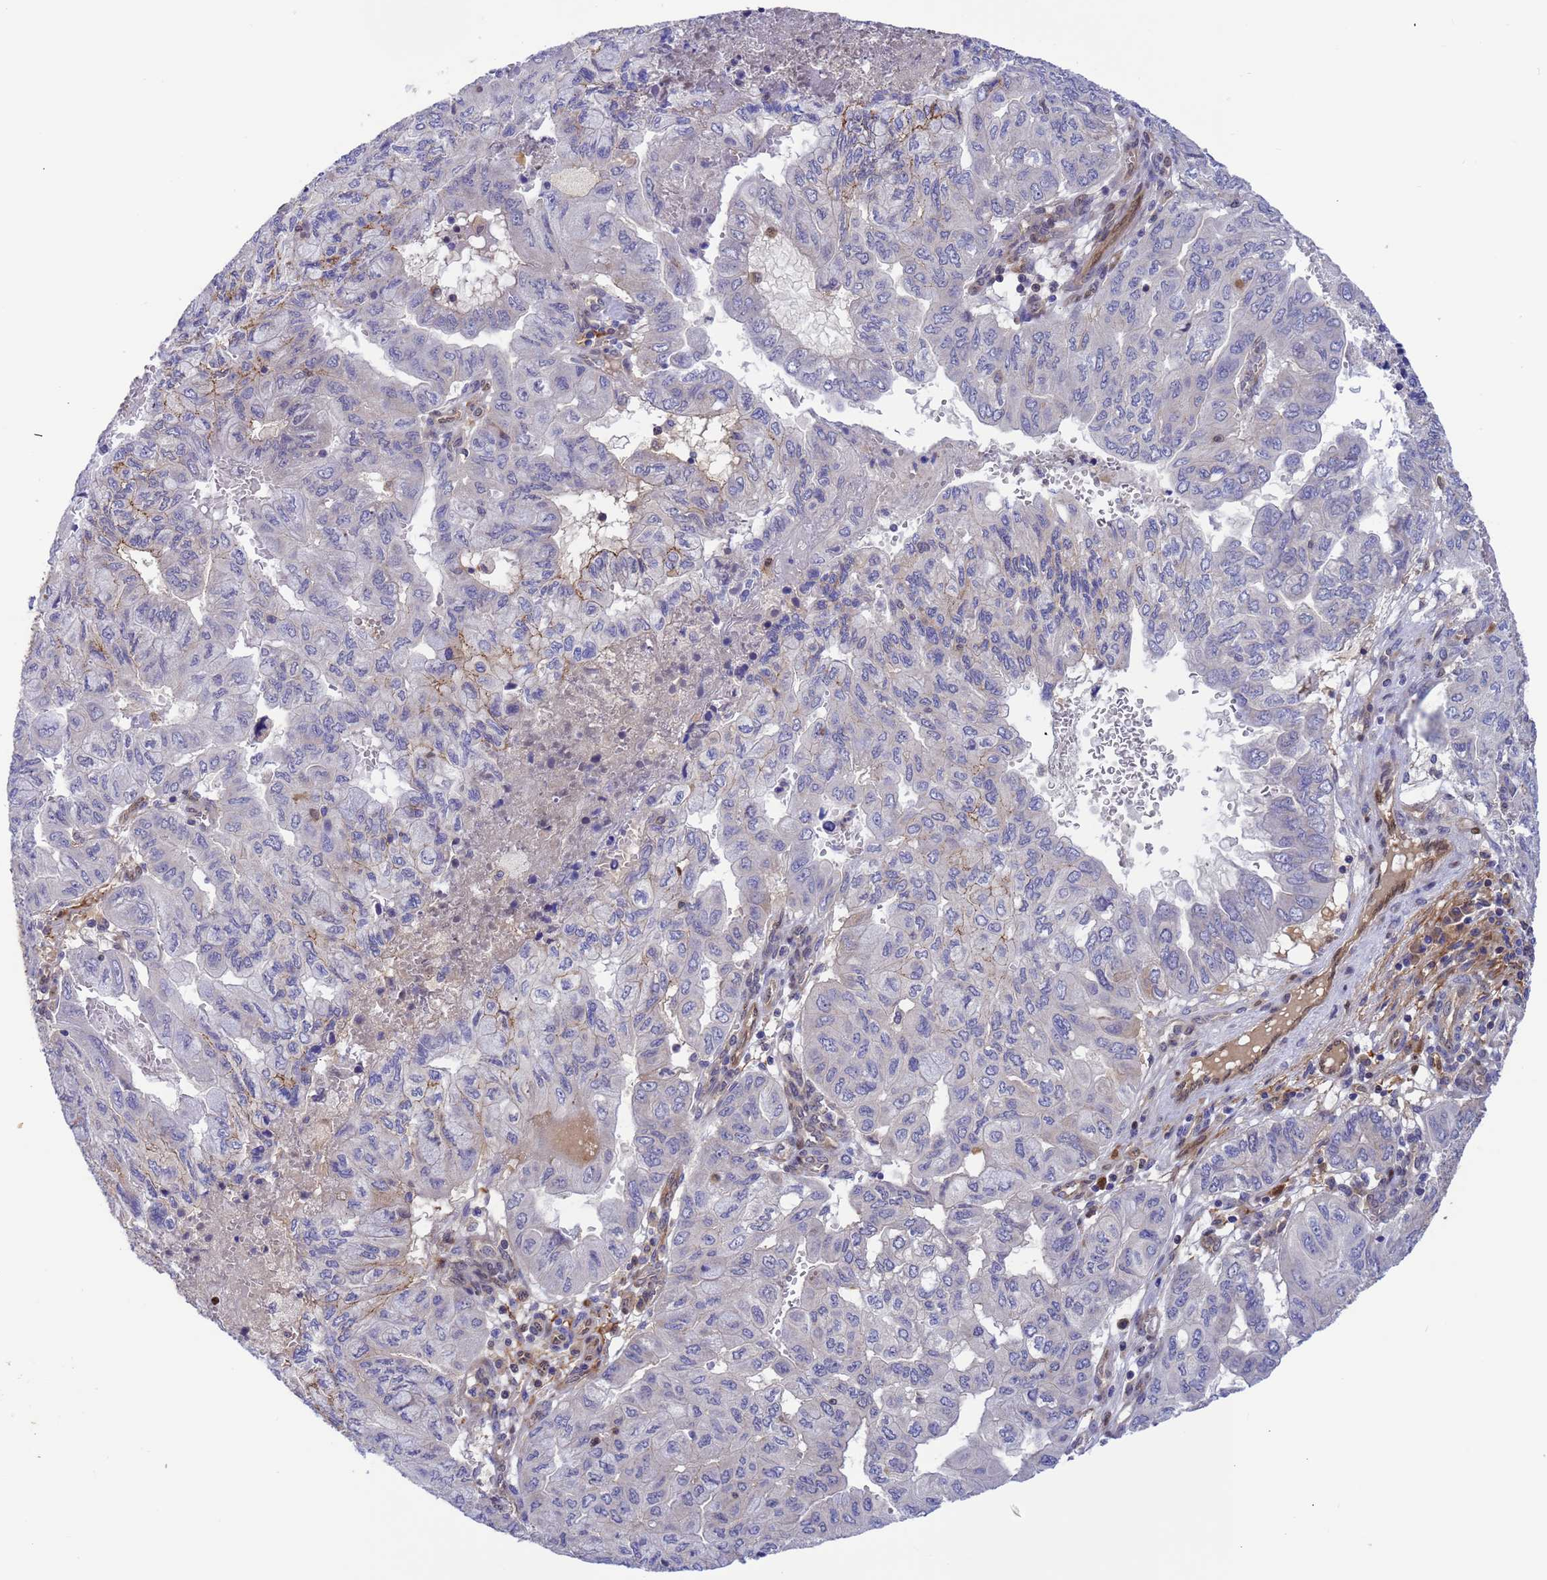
{"staining": {"intensity": "negative", "quantity": "none", "location": "none"}, "tissue": "pancreatic cancer", "cell_type": "Tumor cells", "image_type": "cancer", "snomed": [{"axis": "morphology", "description": "Adenocarcinoma, NOS"}, {"axis": "topography", "description": "Pancreas"}], "caption": "There is no significant expression in tumor cells of pancreatic cancer. (DAB IHC with hematoxylin counter stain).", "gene": "FOXRED1", "patient": {"sex": "male", "age": 51}}